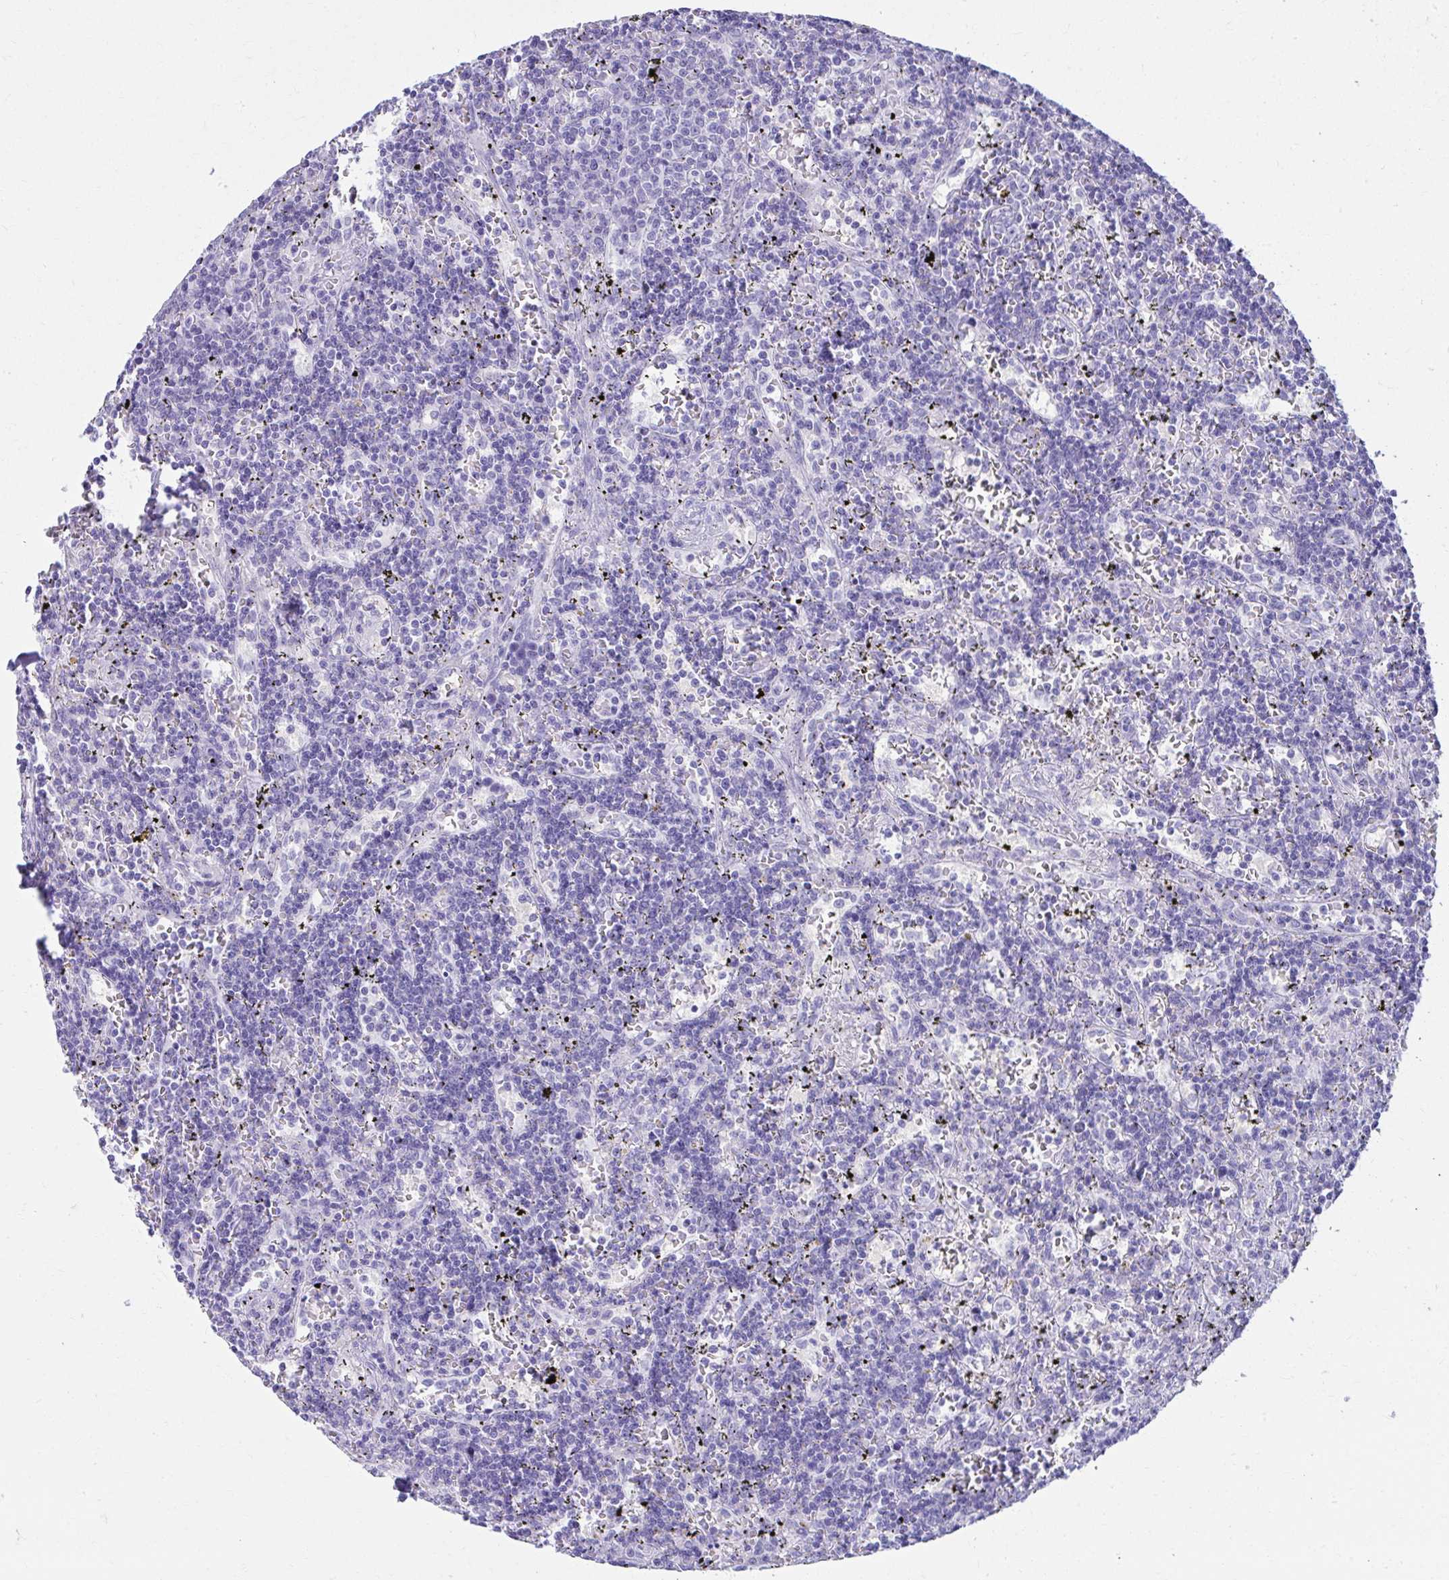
{"staining": {"intensity": "negative", "quantity": "none", "location": "none"}, "tissue": "lymphoma", "cell_type": "Tumor cells", "image_type": "cancer", "snomed": [{"axis": "morphology", "description": "Malignant lymphoma, non-Hodgkin's type, Low grade"}, {"axis": "topography", "description": "Spleen"}], "caption": "Immunohistochemistry image of neoplastic tissue: human low-grade malignant lymphoma, non-Hodgkin's type stained with DAB (3,3'-diaminobenzidine) shows no significant protein staining in tumor cells. The staining was performed using DAB to visualize the protein expression in brown, while the nuclei were stained in blue with hematoxylin (Magnification: 20x).", "gene": "ATP4B", "patient": {"sex": "male", "age": 60}}